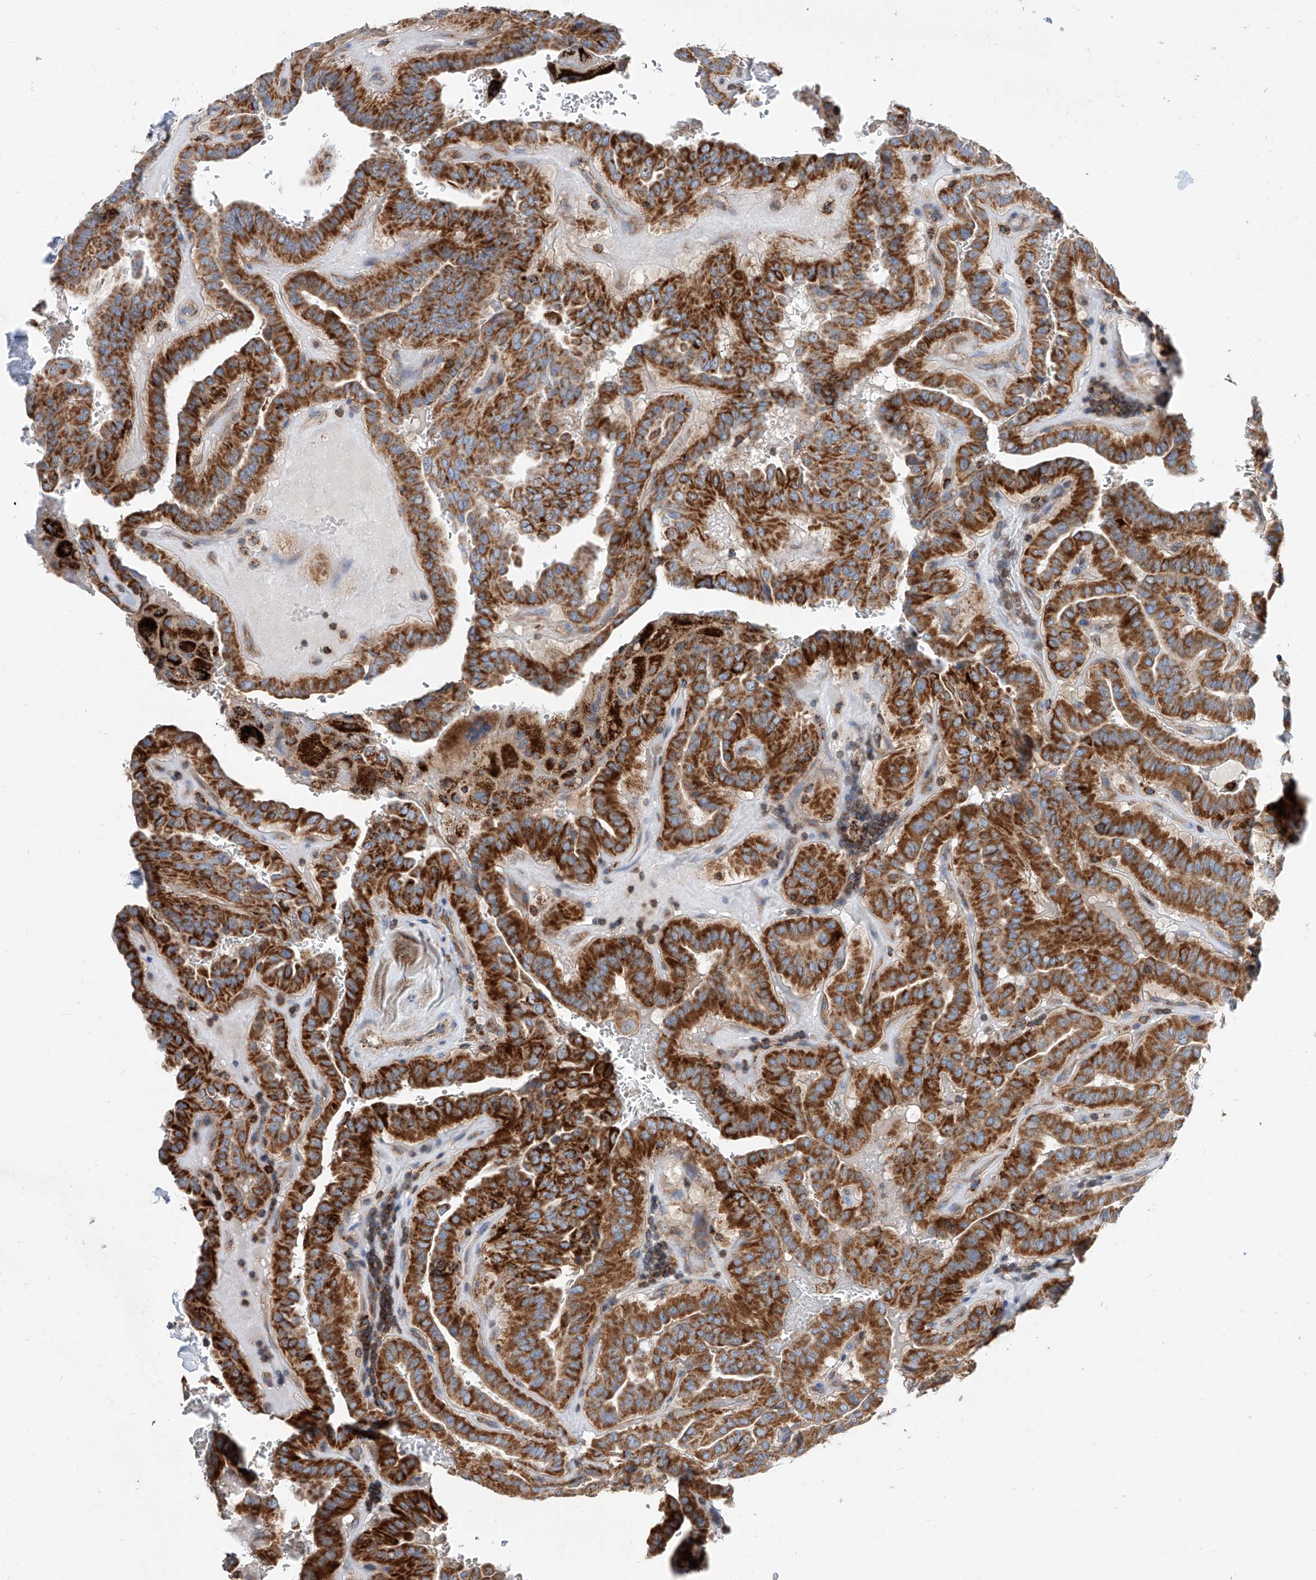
{"staining": {"intensity": "strong", "quantity": ">75%", "location": "cytoplasmic/membranous"}, "tissue": "thyroid cancer", "cell_type": "Tumor cells", "image_type": "cancer", "snomed": [{"axis": "morphology", "description": "Papillary adenocarcinoma, NOS"}, {"axis": "topography", "description": "Thyroid gland"}], "caption": "High-power microscopy captured an IHC histopathology image of thyroid cancer, revealing strong cytoplasmic/membranous expression in about >75% of tumor cells. The protein is stained brown, and the nuclei are stained in blue (DAB (3,3'-diaminobenzidine) IHC with brightfield microscopy, high magnification).", "gene": "CPNE5", "patient": {"sex": "male", "age": 77}}